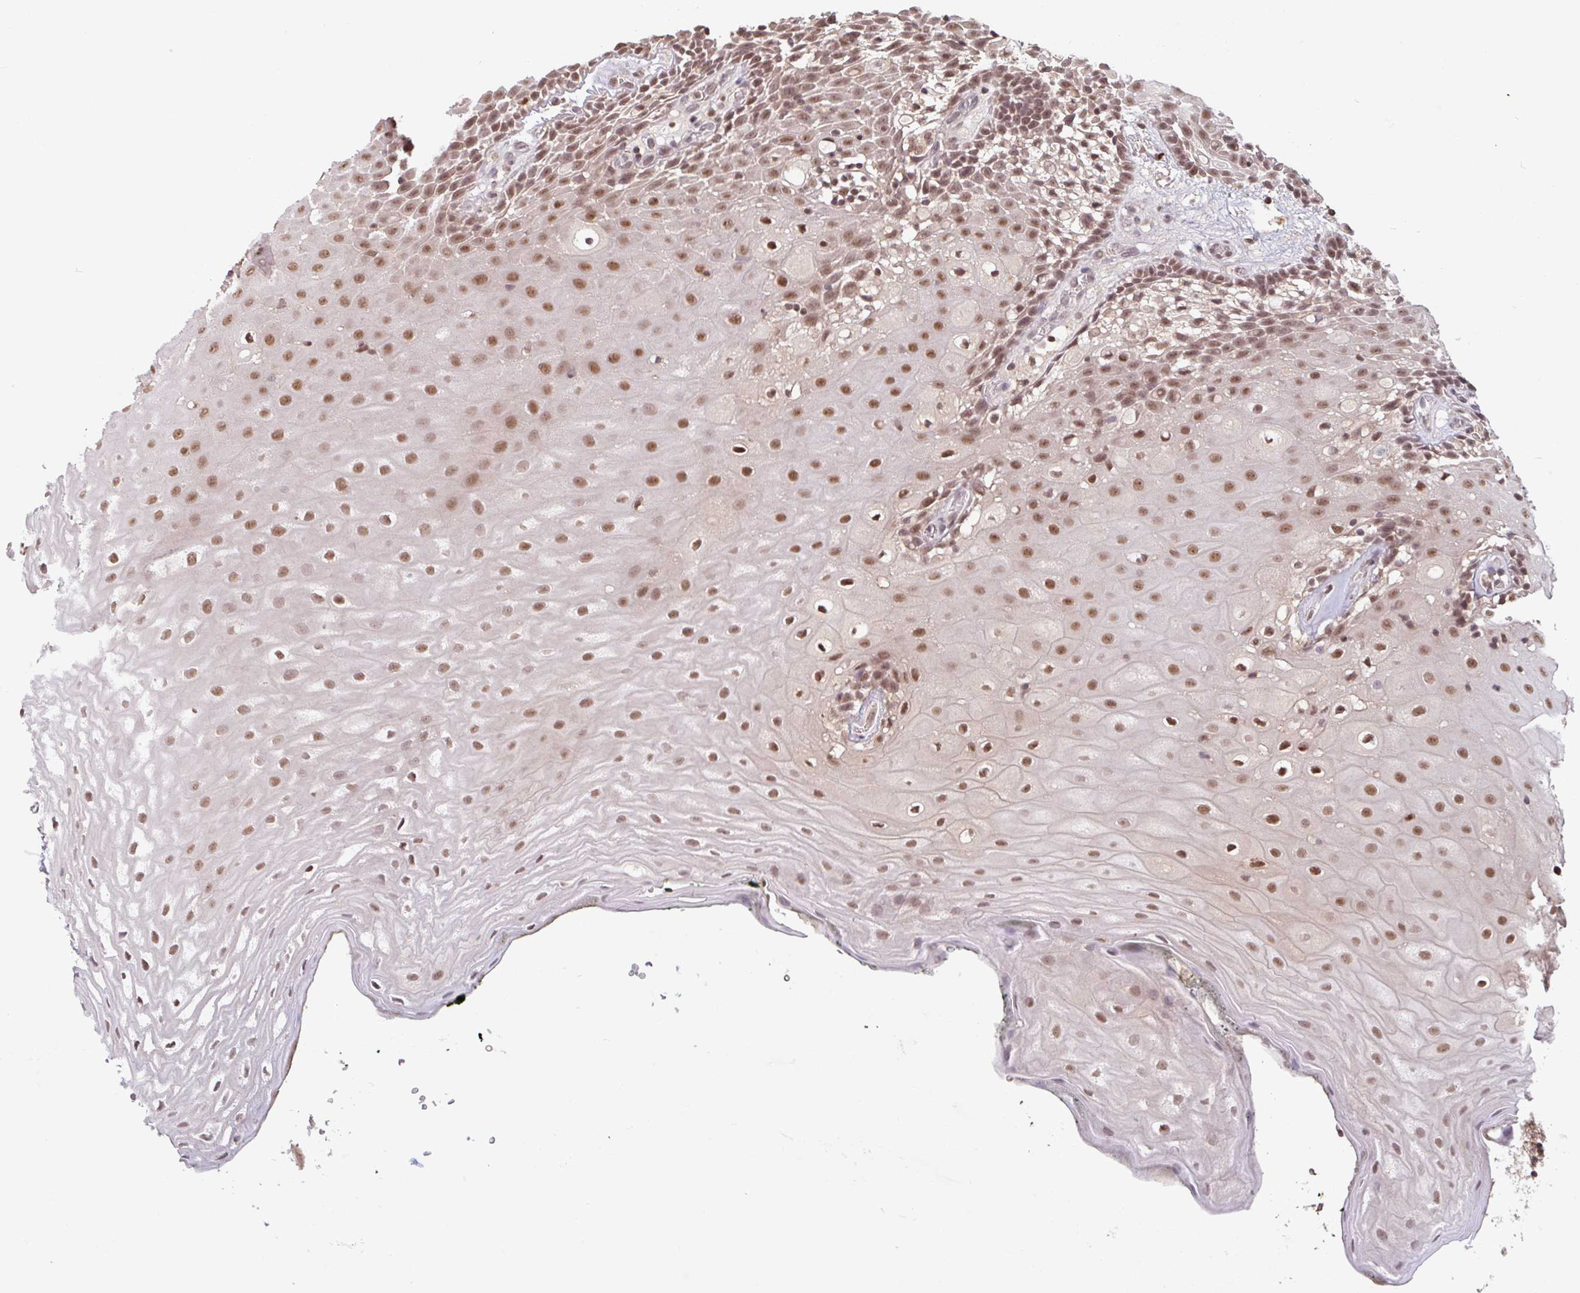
{"staining": {"intensity": "moderate", "quantity": ">75%", "location": "nuclear"}, "tissue": "oral mucosa", "cell_type": "Squamous epithelial cells", "image_type": "normal", "snomed": [{"axis": "morphology", "description": "Normal tissue, NOS"}, {"axis": "morphology", "description": "Squamous cell carcinoma, NOS"}, {"axis": "topography", "description": "Oral tissue"}, {"axis": "topography", "description": "Head-Neck"}], "caption": "Squamous epithelial cells reveal medium levels of moderate nuclear positivity in about >75% of cells in benign oral mucosa.", "gene": "DR1", "patient": {"sex": "male", "age": 64}}